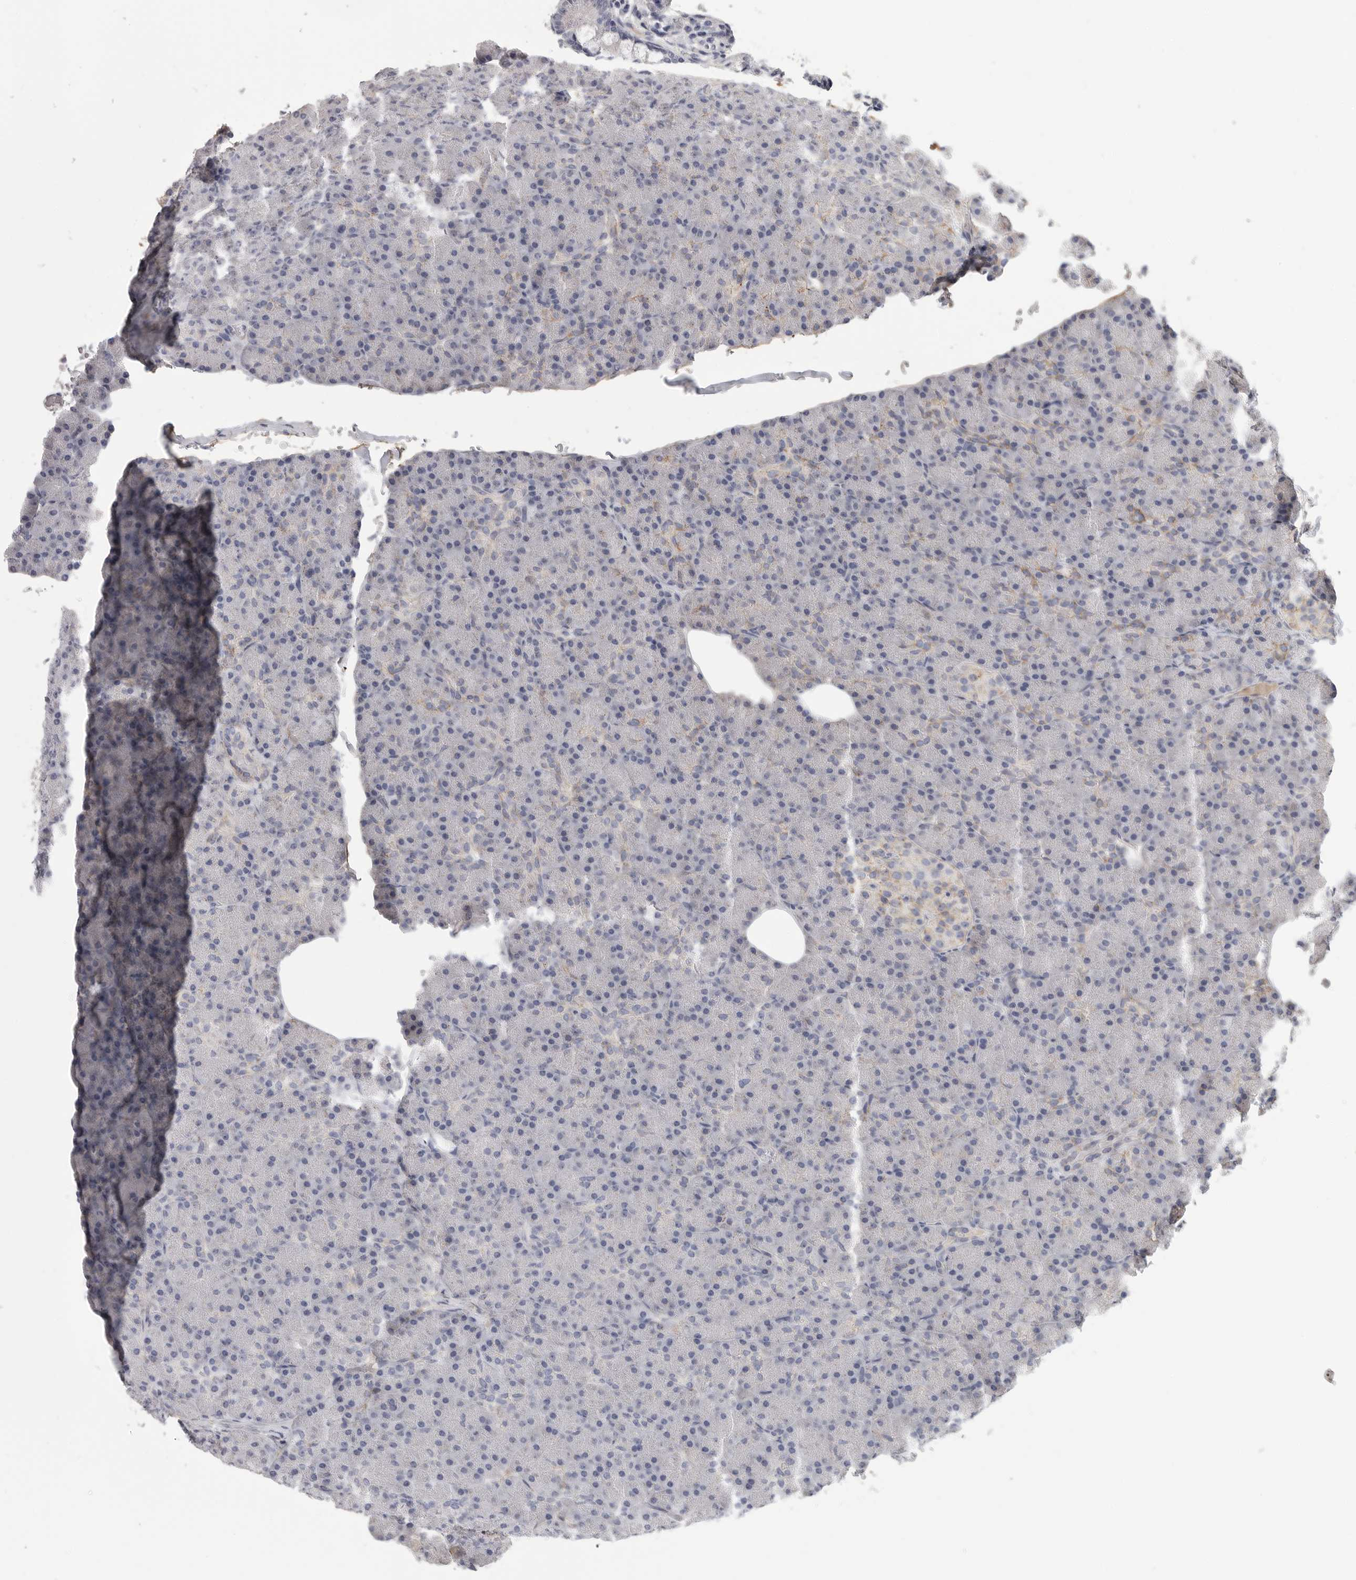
{"staining": {"intensity": "moderate", "quantity": "<25%", "location": "cytoplasmic/membranous"}, "tissue": "pancreas", "cell_type": "Exocrine glandular cells", "image_type": "normal", "snomed": [{"axis": "morphology", "description": "Normal tissue, NOS"}, {"axis": "topography", "description": "Pancreas"}], "caption": "This histopathology image displays IHC staining of unremarkable human pancreas, with low moderate cytoplasmic/membranous positivity in about <25% of exocrine glandular cells.", "gene": "SDC3", "patient": {"sex": "female", "age": 43}}